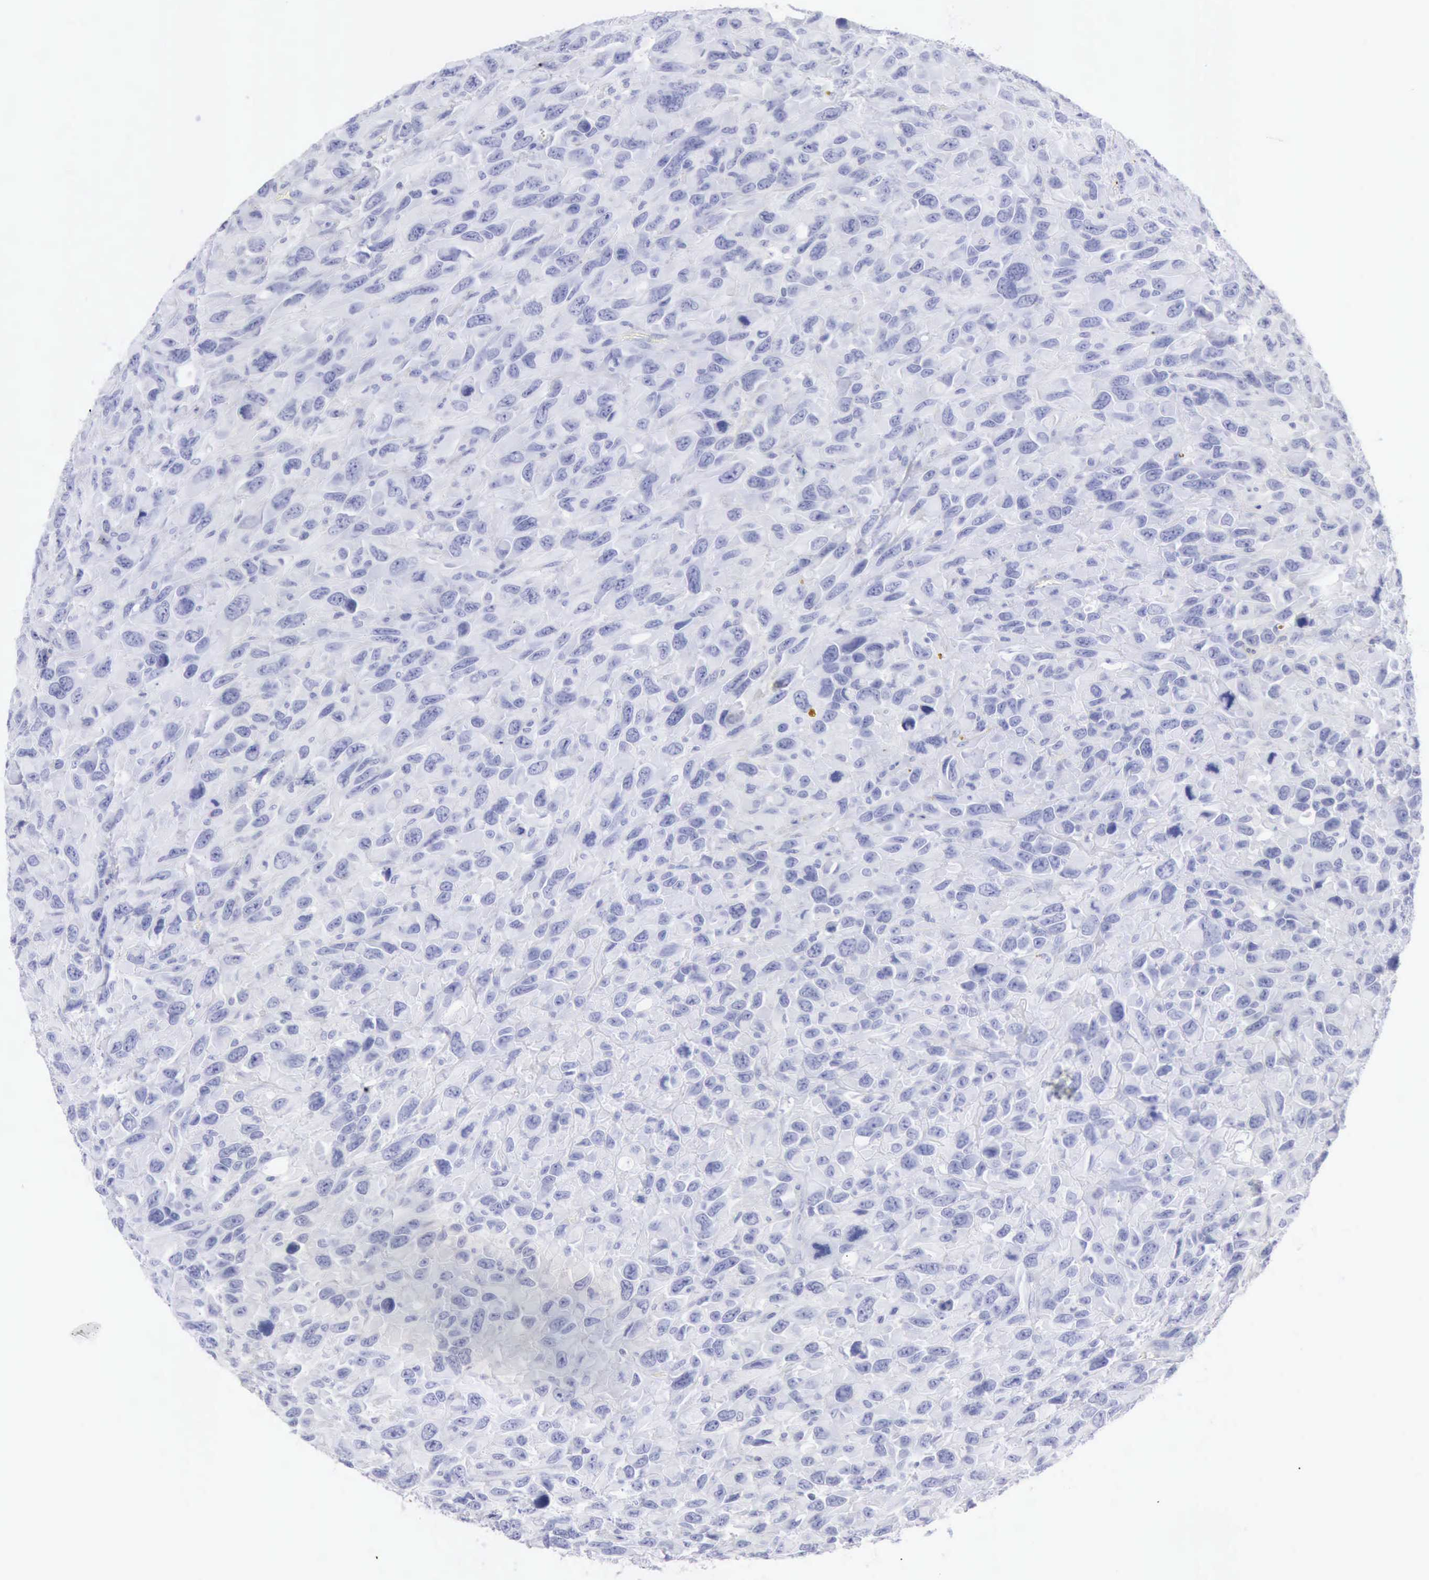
{"staining": {"intensity": "negative", "quantity": "none", "location": "none"}, "tissue": "renal cancer", "cell_type": "Tumor cells", "image_type": "cancer", "snomed": [{"axis": "morphology", "description": "Adenocarcinoma, NOS"}, {"axis": "topography", "description": "Kidney"}], "caption": "IHC histopathology image of neoplastic tissue: human renal cancer stained with DAB (3,3'-diaminobenzidine) demonstrates no significant protein staining in tumor cells.", "gene": "KRT5", "patient": {"sex": "male", "age": 79}}